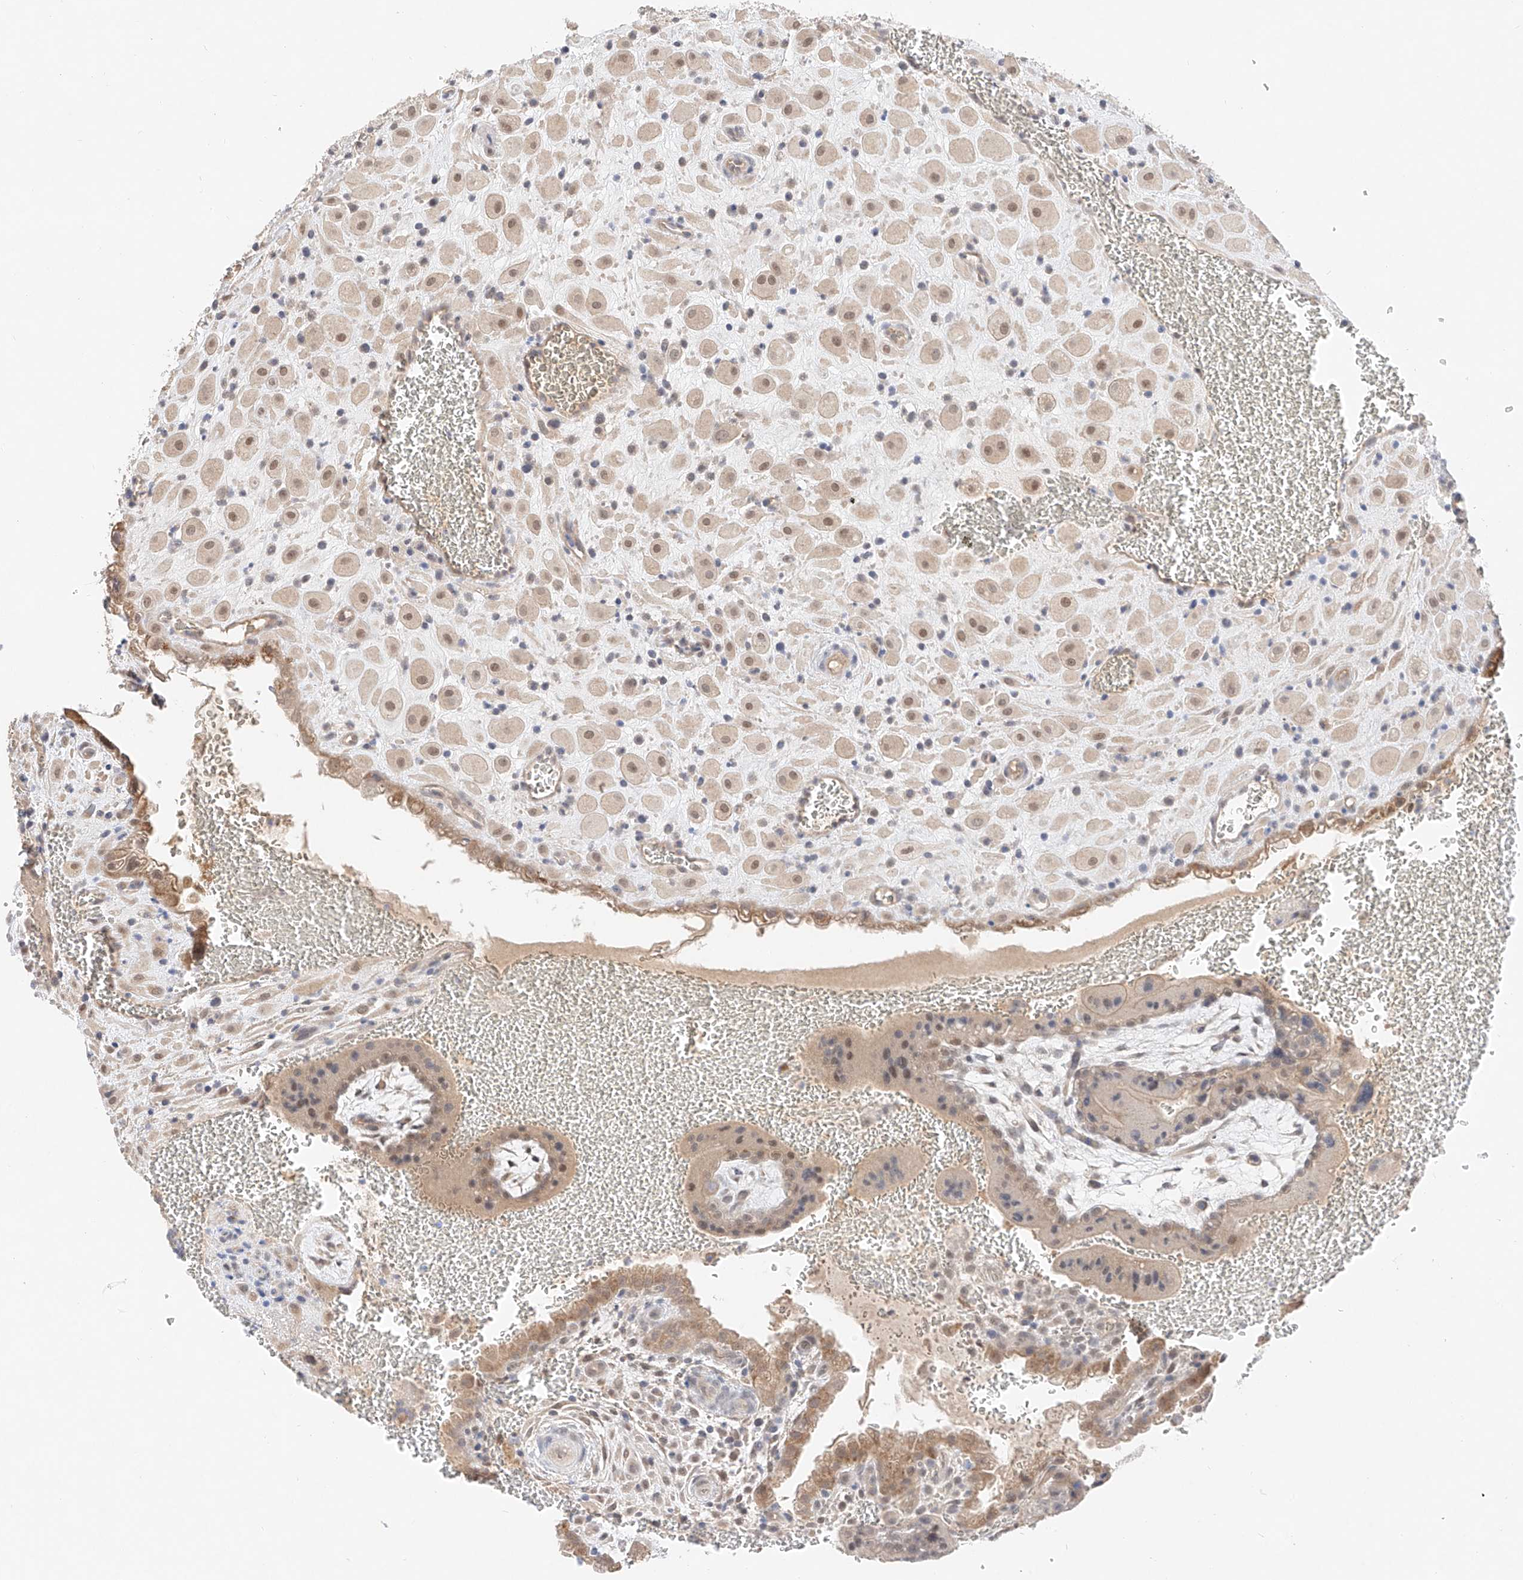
{"staining": {"intensity": "moderate", "quantity": "25%-75%", "location": "nuclear"}, "tissue": "placenta", "cell_type": "Decidual cells", "image_type": "normal", "snomed": [{"axis": "morphology", "description": "Normal tissue, NOS"}, {"axis": "topography", "description": "Placenta"}], "caption": "Protein staining displays moderate nuclear positivity in approximately 25%-75% of decidual cells in normal placenta. Using DAB (brown) and hematoxylin (blue) stains, captured at high magnification using brightfield microscopy.", "gene": "IL22RA2", "patient": {"sex": "female", "age": 35}}